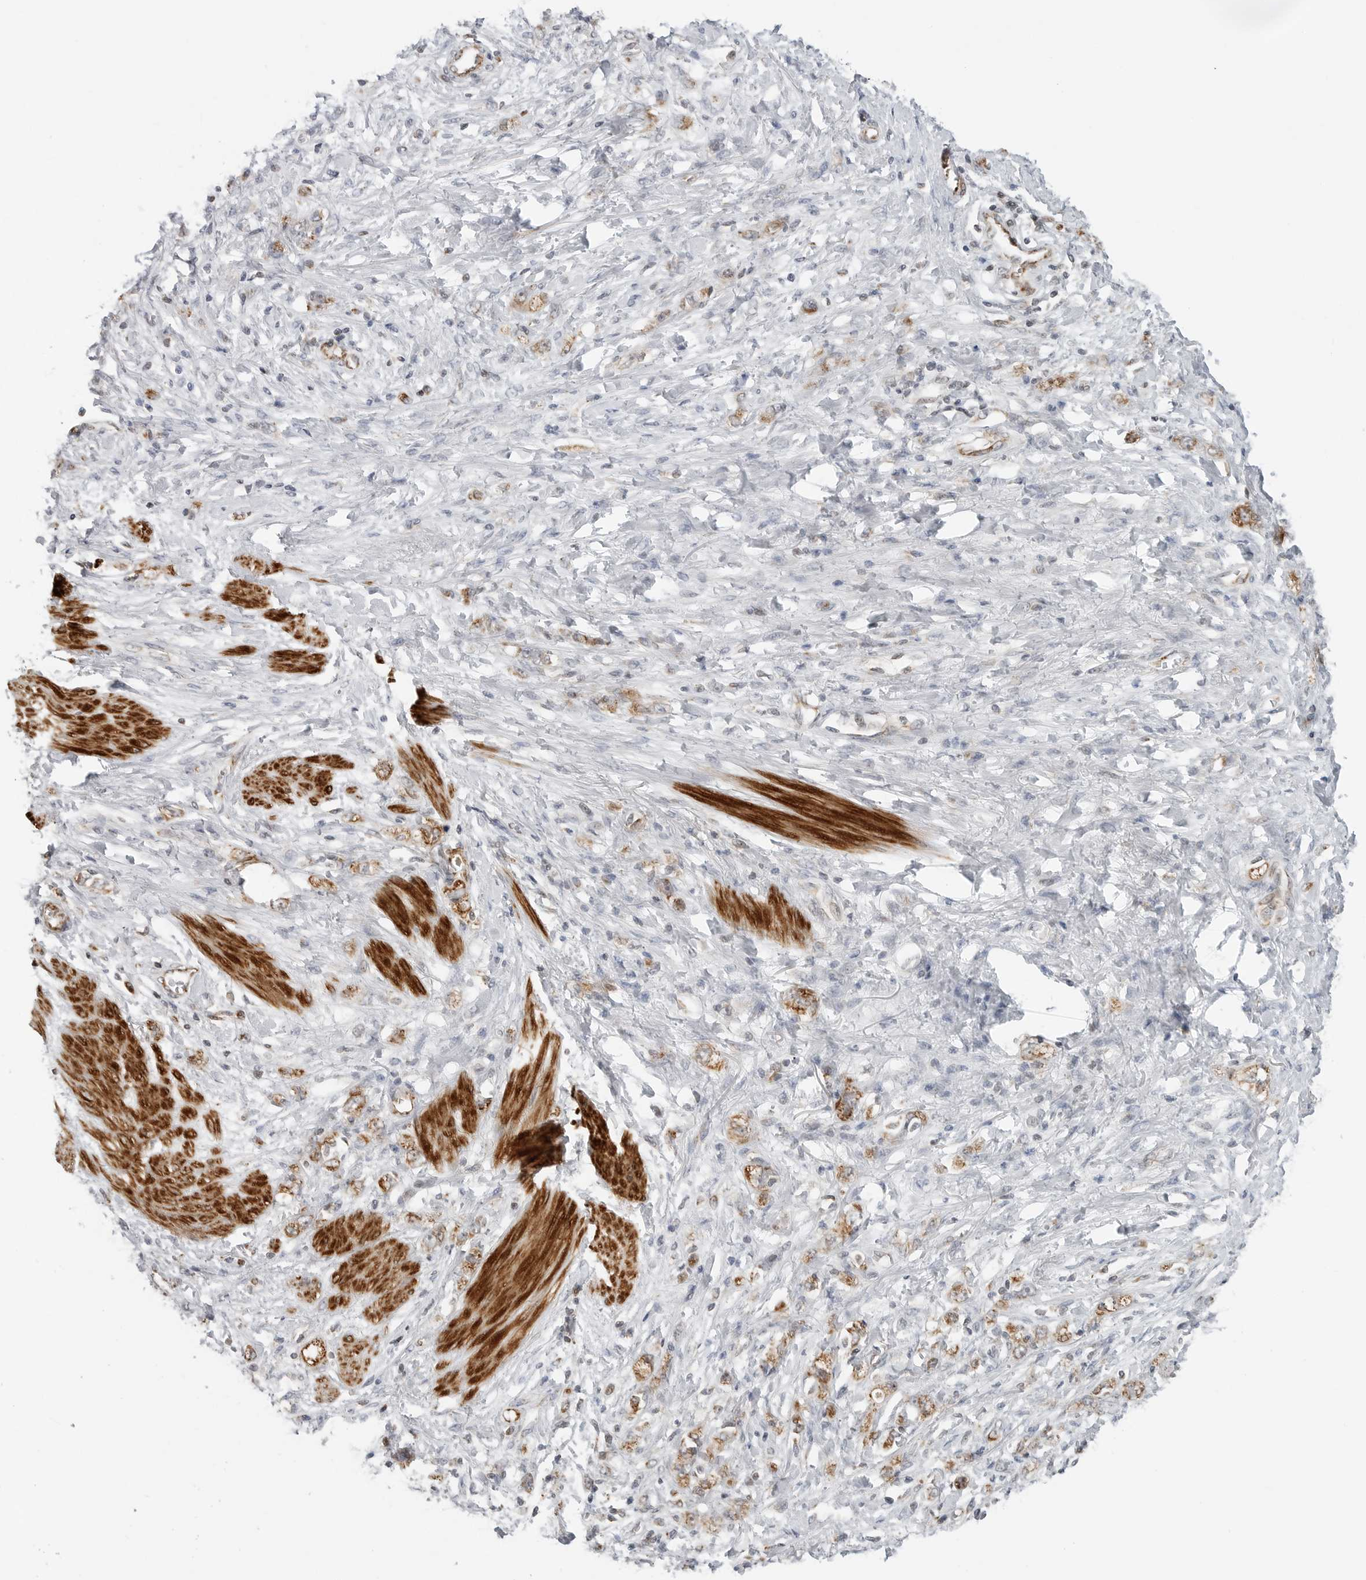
{"staining": {"intensity": "moderate", "quantity": "<25%", "location": "cytoplasmic/membranous"}, "tissue": "stomach cancer", "cell_type": "Tumor cells", "image_type": "cancer", "snomed": [{"axis": "morphology", "description": "Adenocarcinoma, NOS"}, {"axis": "topography", "description": "Stomach"}], "caption": "An immunohistochemistry (IHC) photomicrograph of tumor tissue is shown. Protein staining in brown labels moderate cytoplasmic/membranous positivity in adenocarcinoma (stomach) within tumor cells. The staining was performed using DAB, with brown indicating positive protein expression. Nuclei are stained blue with hematoxylin.", "gene": "PEX2", "patient": {"sex": "female", "age": 76}}